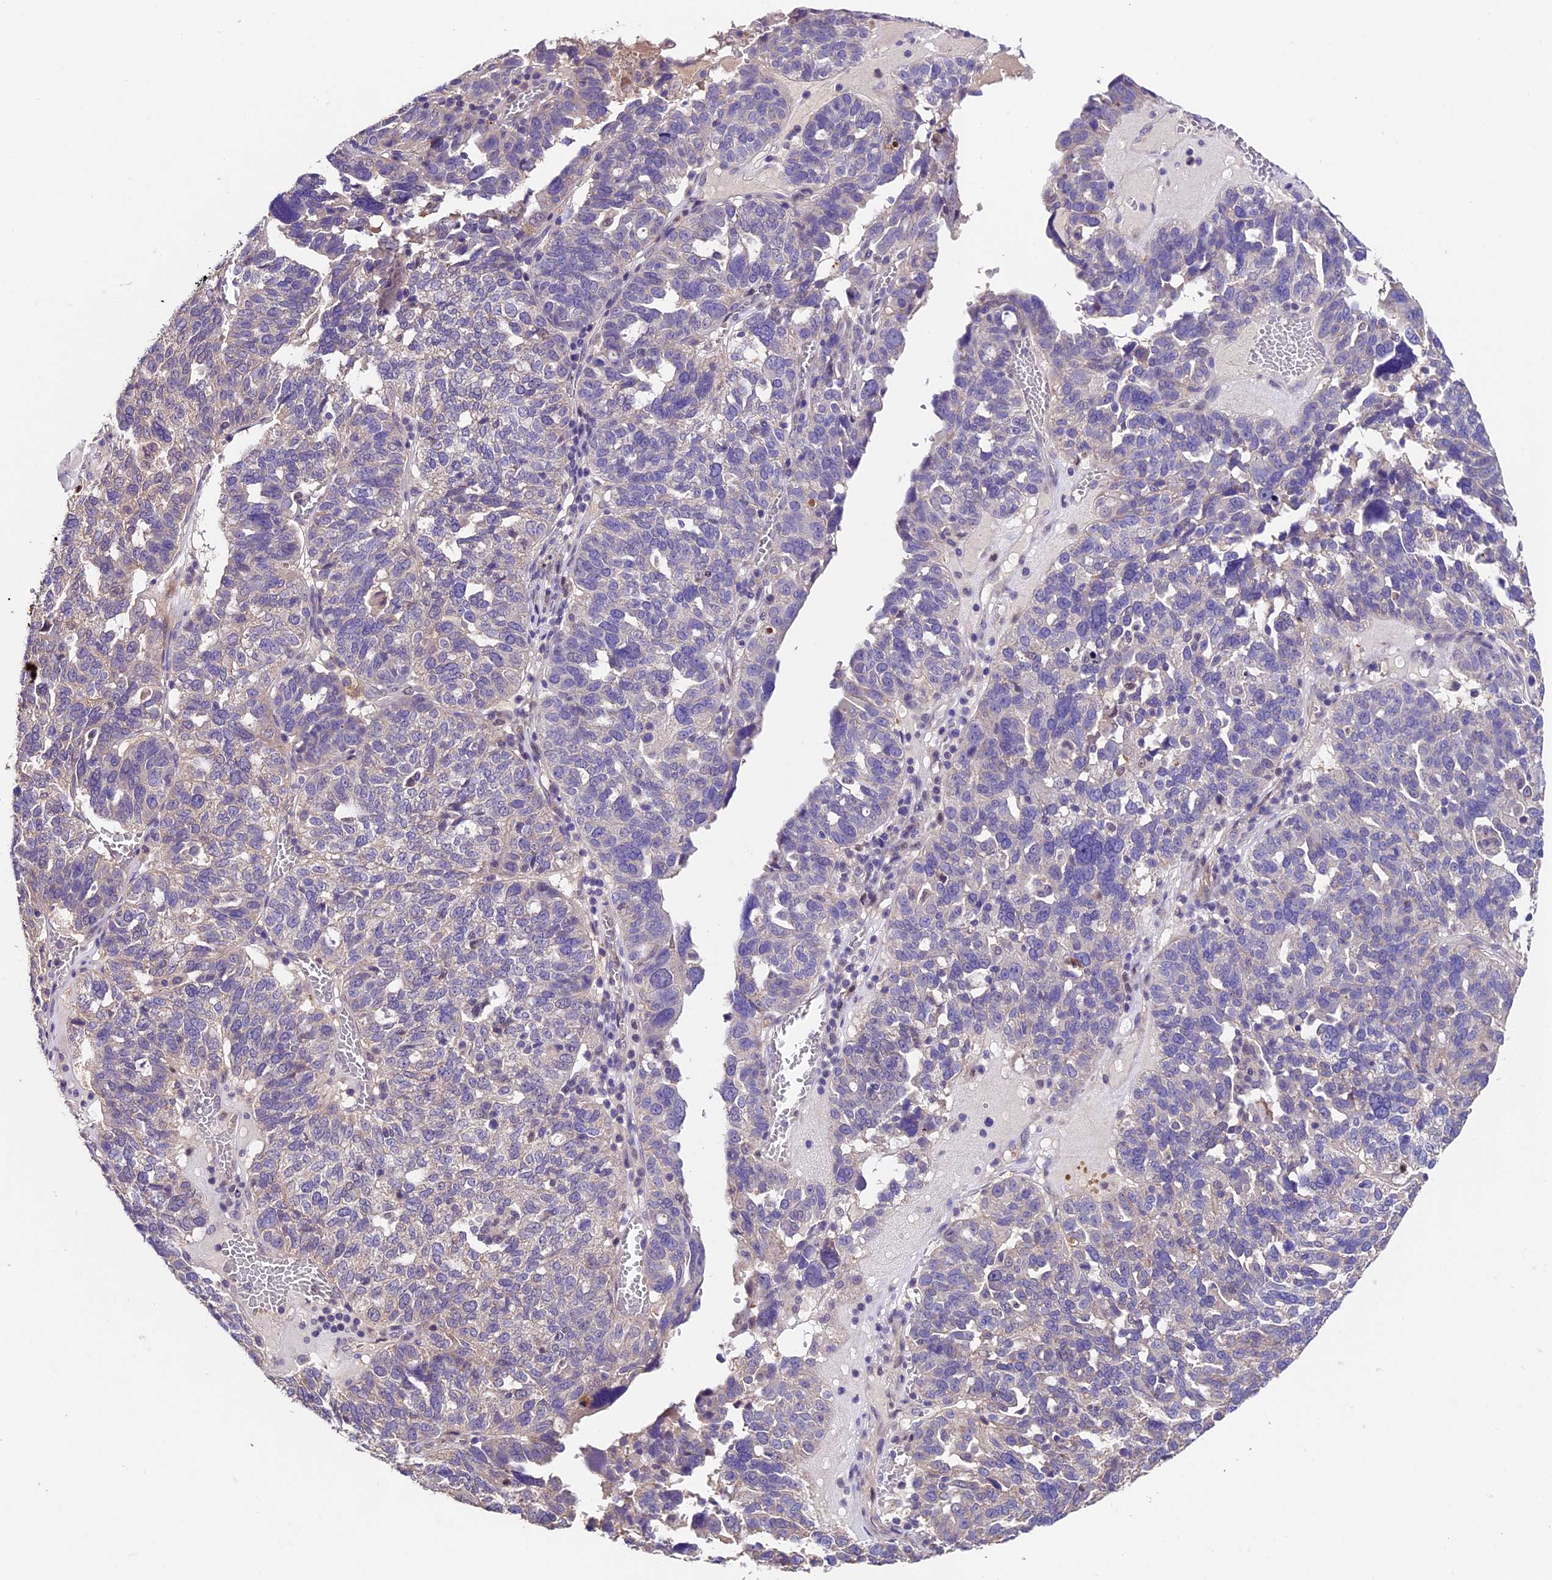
{"staining": {"intensity": "negative", "quantity": "none", "location": "none"}, "tissue": "ovarian cancer", "cell_type": "Tumor cells", "image_type": "cancer", "snomed": [{"axis": "morphology", "description": "Cystadenocarcinoma, serous, NOS"}, {"axis": "topography", "description": "Ovary"}], "caption": "Human ovarian serous cystadenocarcinoma stained for a protein using immunohistochemistry (IHC) displays no staining in tumor cells.", "gene": "SBNO2", "patient": {"sex": "female", "age": 59}}